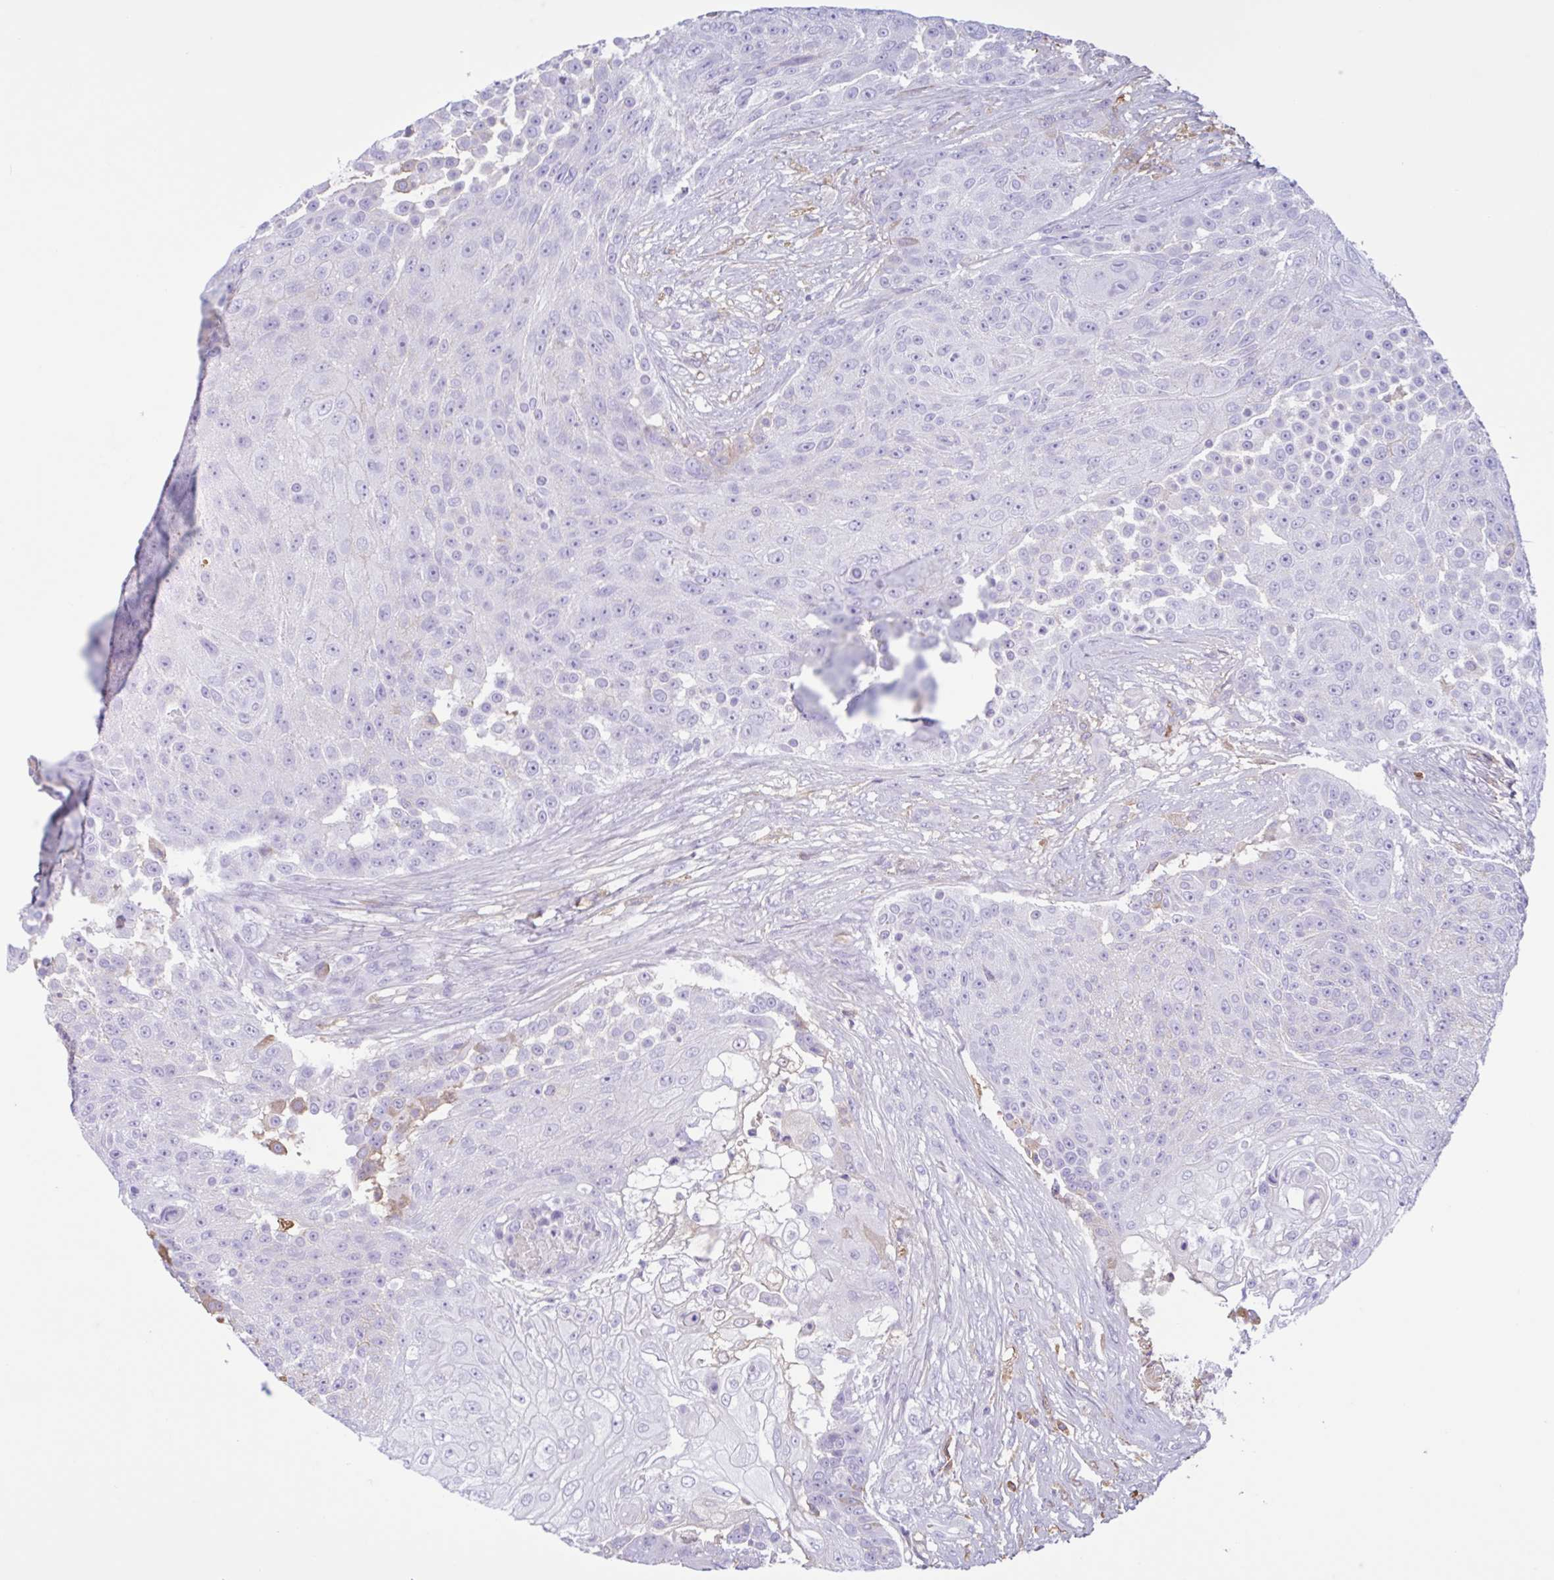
{"staining": {"intensity": "moderate", "quantity": "<25%", "location": "cytoplasmic/membranous"}, "tissue": "urothelial cancer", "cell_type": "Tumor cells", "image_type": "cancer", "snomed": [{"axis": "morphology", "description": "Urothelial carcinoma, High grade"}, {"axis": "topography", "description": "Urinary bladder"}], "caption": "Protein expression analysis of urothelial cancer shows moderate cytoplasmic/membranous expression in about <25% of tumor cells.", "gene": "LARGE2", "patient": {"sex": "female", "age": 63}}